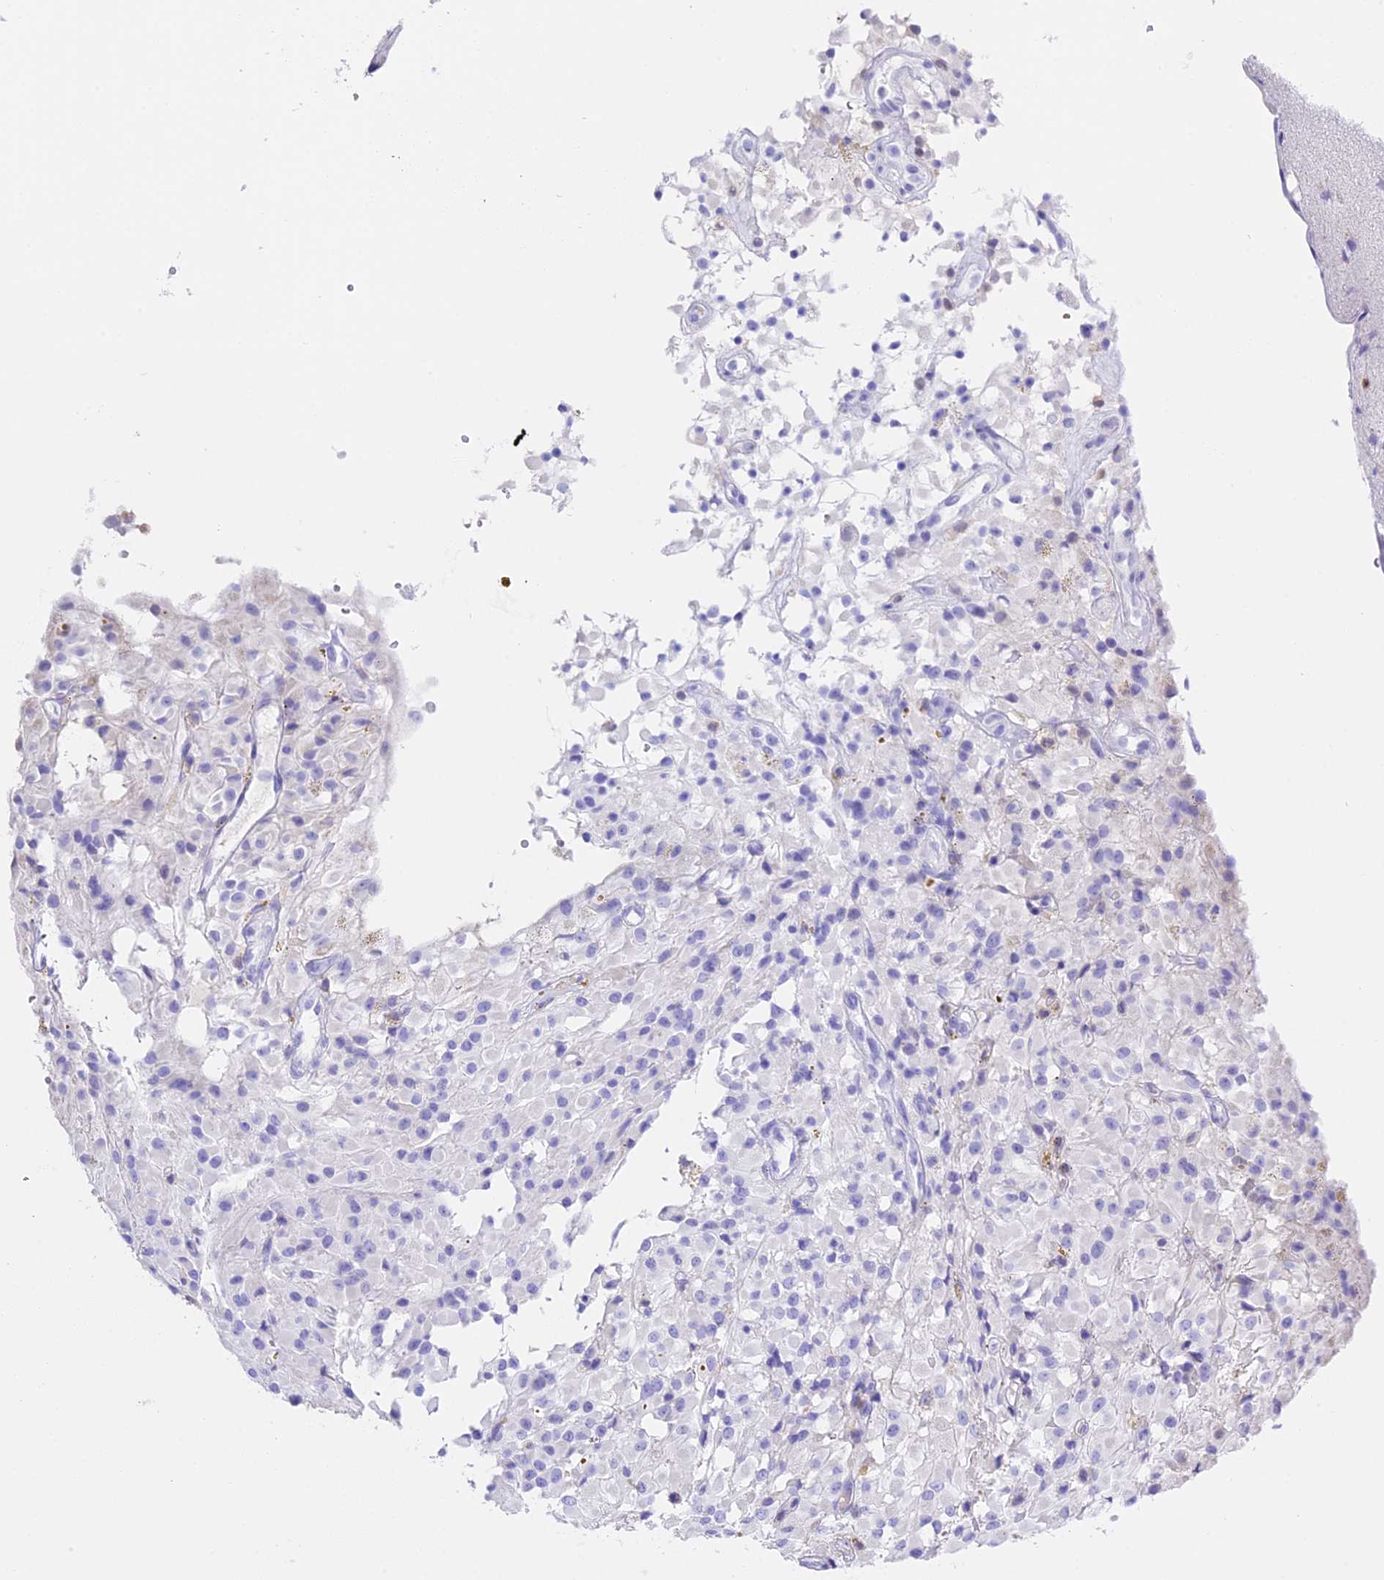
{"staining": {"intensity": "negative", "quantity": "none", "location": "none"}, "tissue": "glioma", "cell_type": "Tumor cells", "image_type": "cancer", "snomed": [{"axis": "morphology", "description": "Glioma, malignant, High grade"}, {"axis": "topography", "description": "Brain"}], "caption": "Tumor cells are negative for brown protein staining in malignant glioma (high-grade).", "gene": "CLC", "patient": {"sex": "female", "age": 59}}